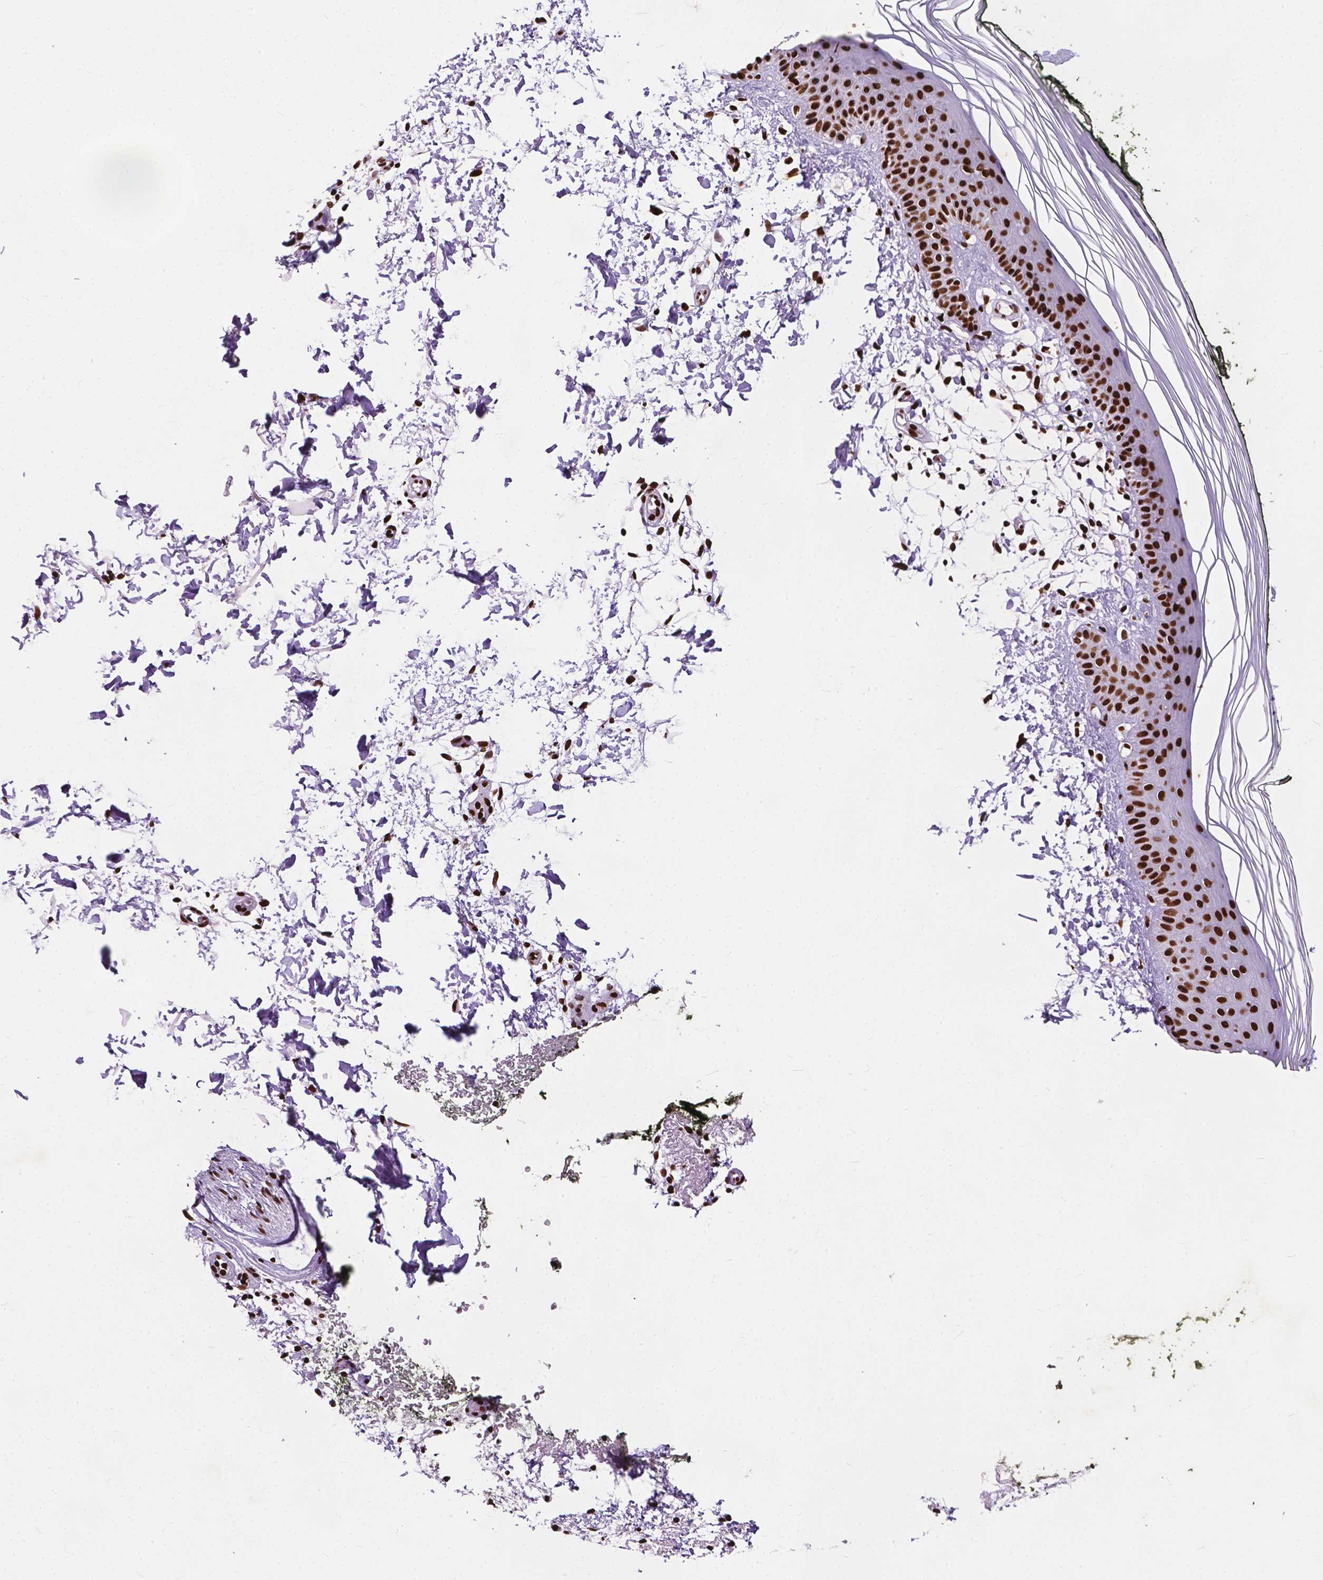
{"staining": {"intensity": "strong", "quantity": "<25%", "location": "nuclear"}, "tissue": "skin", "cell_type": "Fibroblasts", "image_type": "normal", "snomed": [{"axis": "morphology", "description": "Normal tissue, NOS"}, {"axis": "topography", "description": "Skin"}], "caption": "Strong nuclear positivity for a protein is identified in about <25% of fibroblasts of normal skin using IHC.", "gene": "SMIM5", "patient": {"sex": "female", "age": 62}}